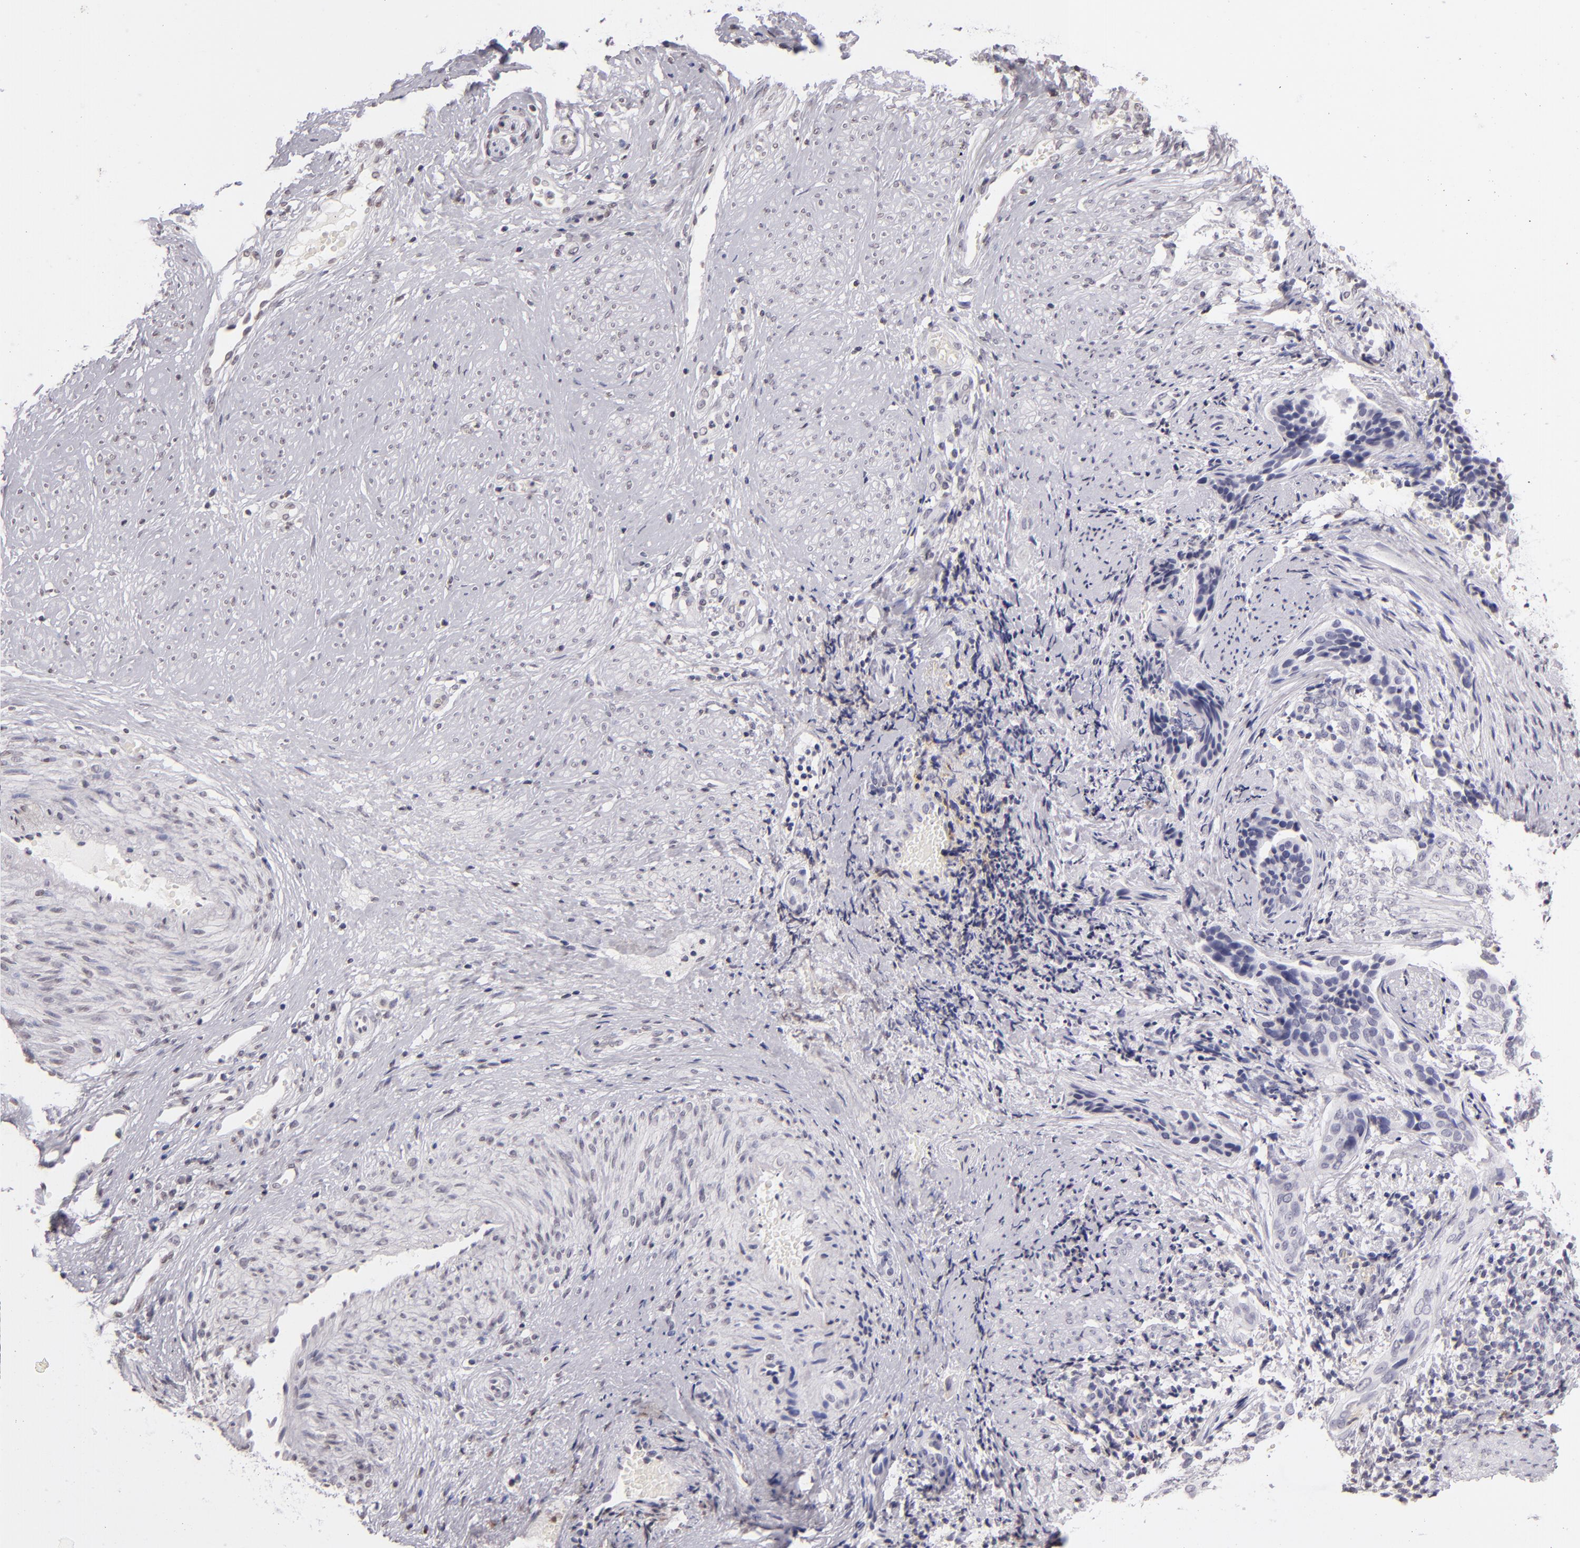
{"staining": {"intensity": "negative", "quantity": "none", "location": "none"}, "tissue": "cervical cancer", "cell_type": "Tumor cells", "image_type": "cancer", "snomed": [{"axis": "morphology", "description": "Squamous cell carcinoma, NOS"}, {"axis": "topography", "description": "Cervix"}], "caption": "Cervical cancer (squamous cell carcinoma) was stained to show a protein in brown. There is no significant expression in tumor cells.", "gene": "CD40", "patient": {"sex": "female", "age": 31}}